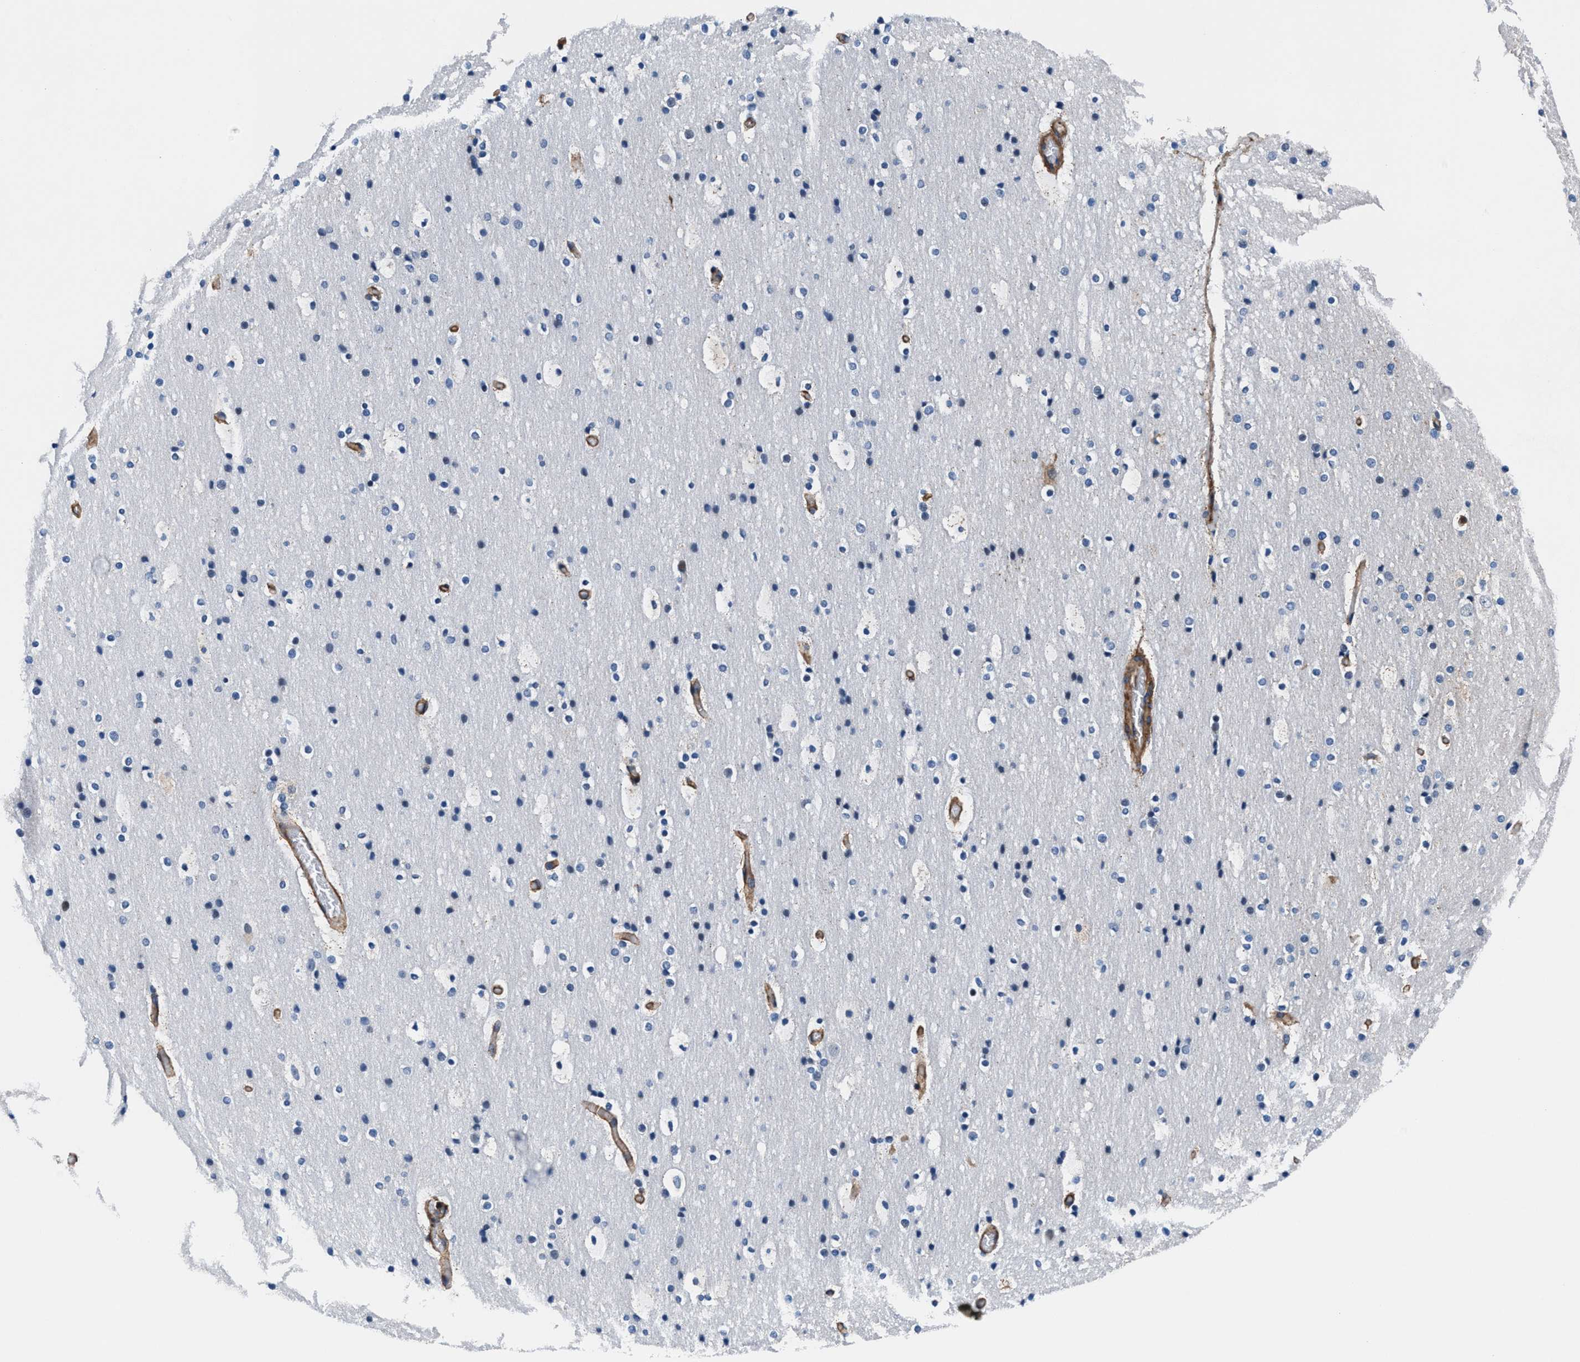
{"staining": {"intensity": "moderate", "quantity": "25%-75%", "location": "cytoplasmic/membranous"}, "tissue": "cerebral cortex", "cell_type": "Endothelial cells", "image_type": "normal", "snomed": [{"axis": "morphology", "description": "Normal tissue, NOS"}, {"axis": "topography", "description": "Cerebral cortex"}], "caption": "Immunohistochemistry (DAB) staining of benign human cerebral cortex shows moderate cytoplasmic/membranous protein staining in about 25%-75% of endothelial cells. (Stains: DAB in brown, nuclei in blue, Microscopy: brightfield microscopy at high magnification).", "gene": "NKTR", "patient": {"sex": "male", "age": 57}}